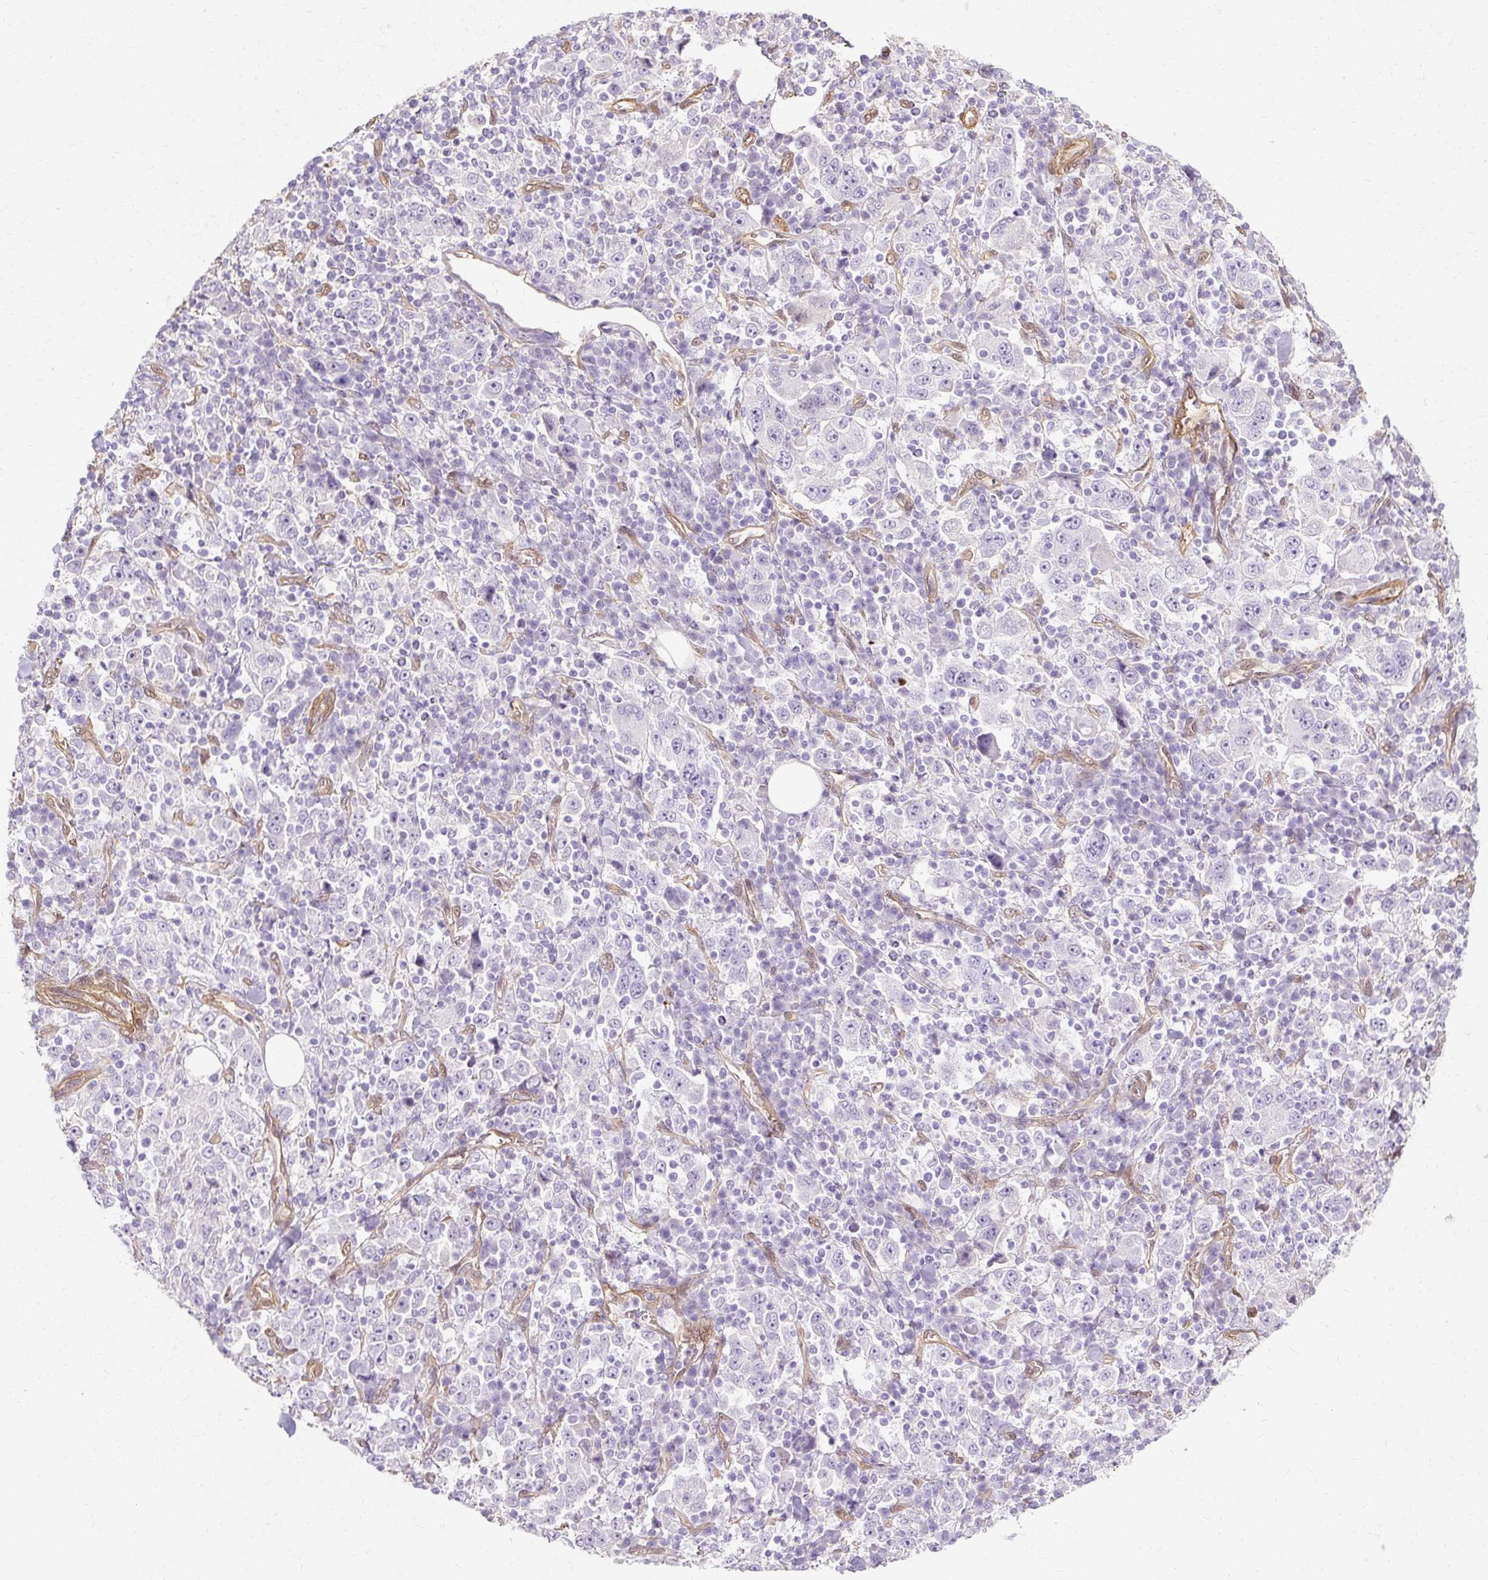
{"staining": {"intensity": "negative", "quantity": "none", "location": "none"}, "tissue": "stomach cancer", "cell_type": "Tumor cells", "image_type": "cancer", "snomed": [{"axis": "morphology", "description": "Normal tissue, NOS"}, {"axis": "morphology", "description": "Adenocarcinoma, NOS"}, {"axis": "topography", "description": "Stomach, upper"}, {"axis": "topography", "description": "Stomach"}], "caption": "Tumor cells show no significant protein positivity in stomach cancer.", "gene": "CNN3", "patient": {"sex": "male", "age": 59}}